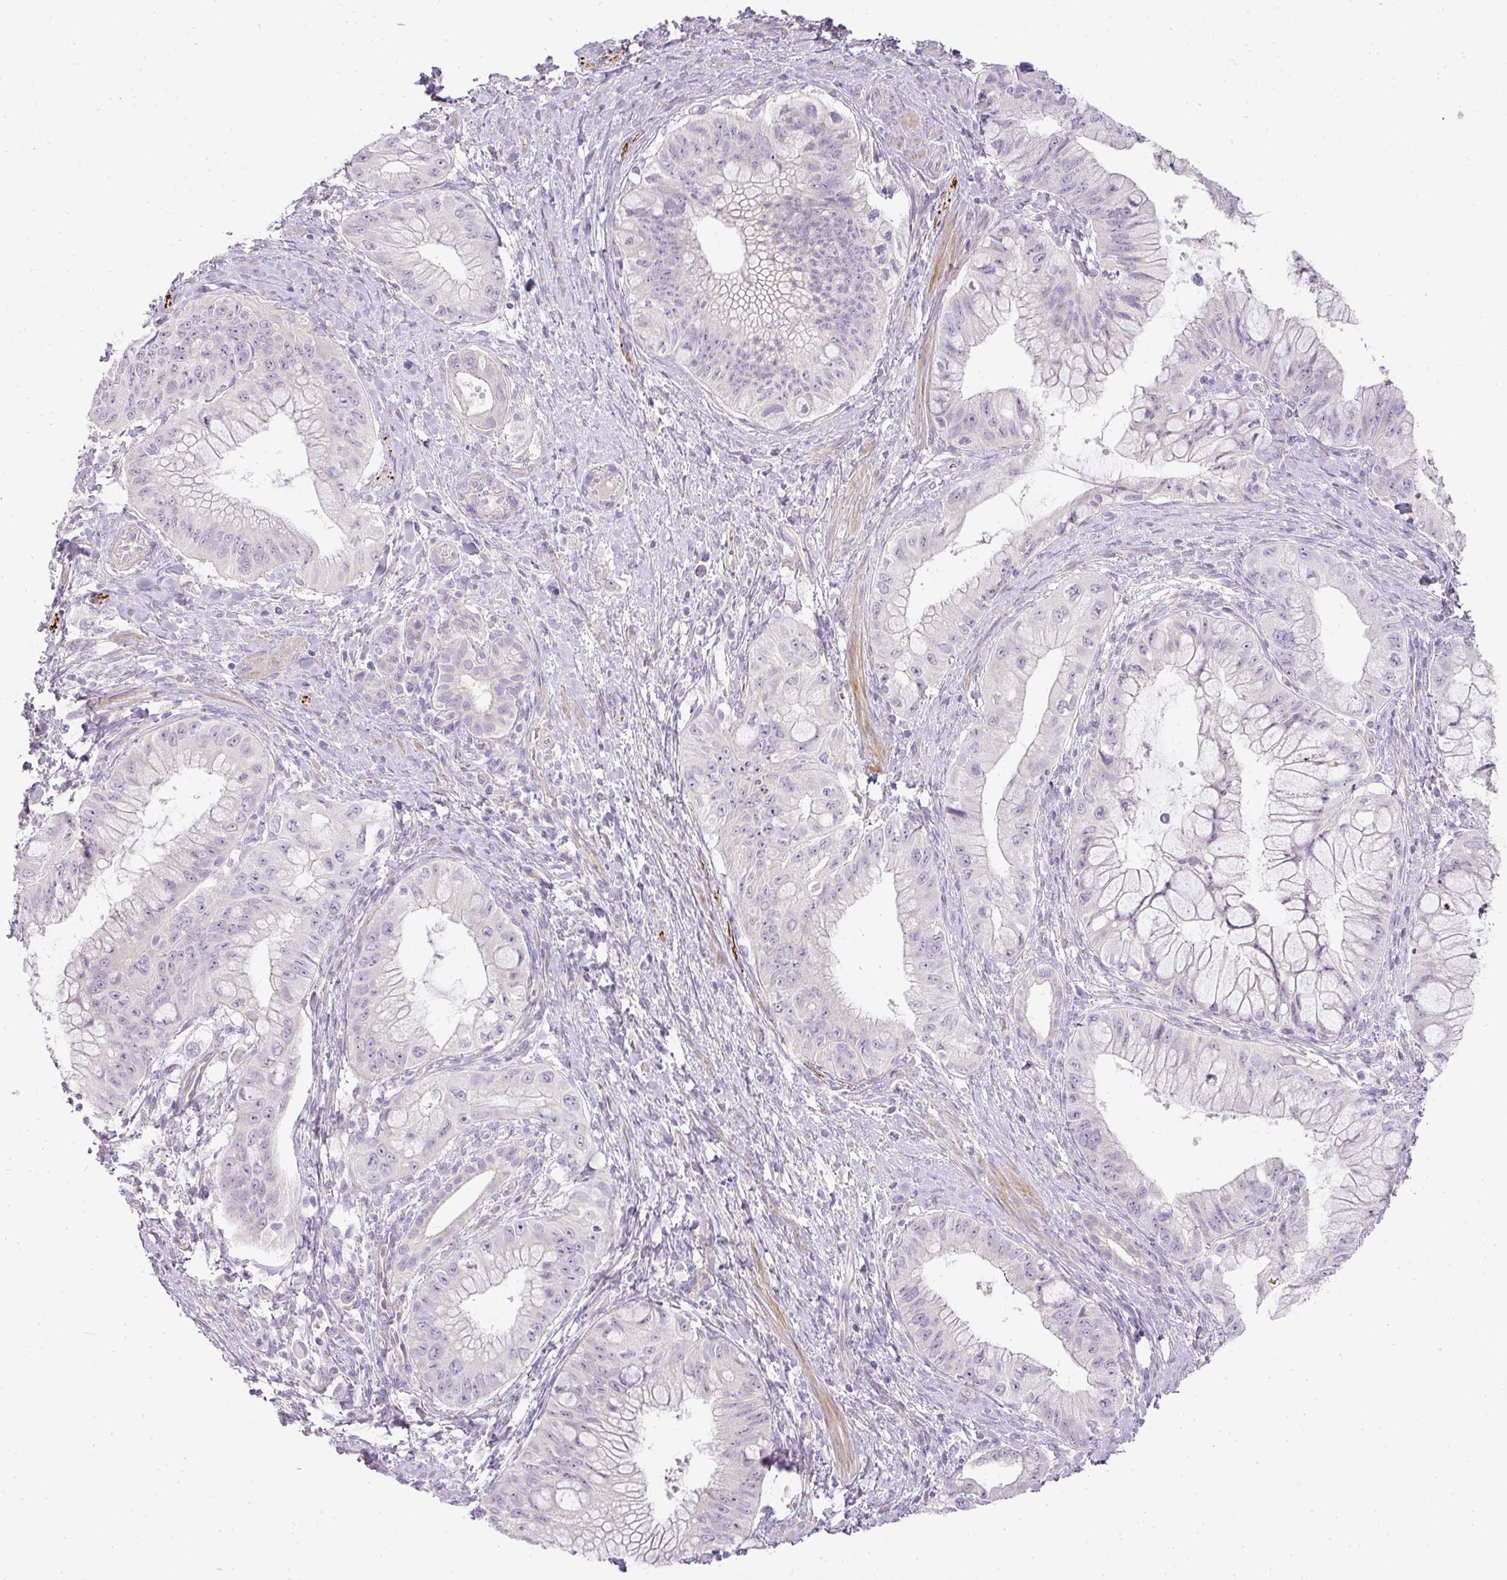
{"staining": {"intensity": "negative", "quantity": "none", "location": "none"}, "tissue": "pancreatic cancer", "cell_type": "Tumor cells", "image_type": "cancer", "snomed": [{"axis": "morphology", "description": "Adenocarcinoma, NOS"}, {"axis": "topography", "description": "Pancreas"}], "caption": "Tumor cells are negative for protein expression in human pancreatic cancer (adenocarcinoma).", "gene": "RAX2", "patient": {"sex": "male", "age": 48}}